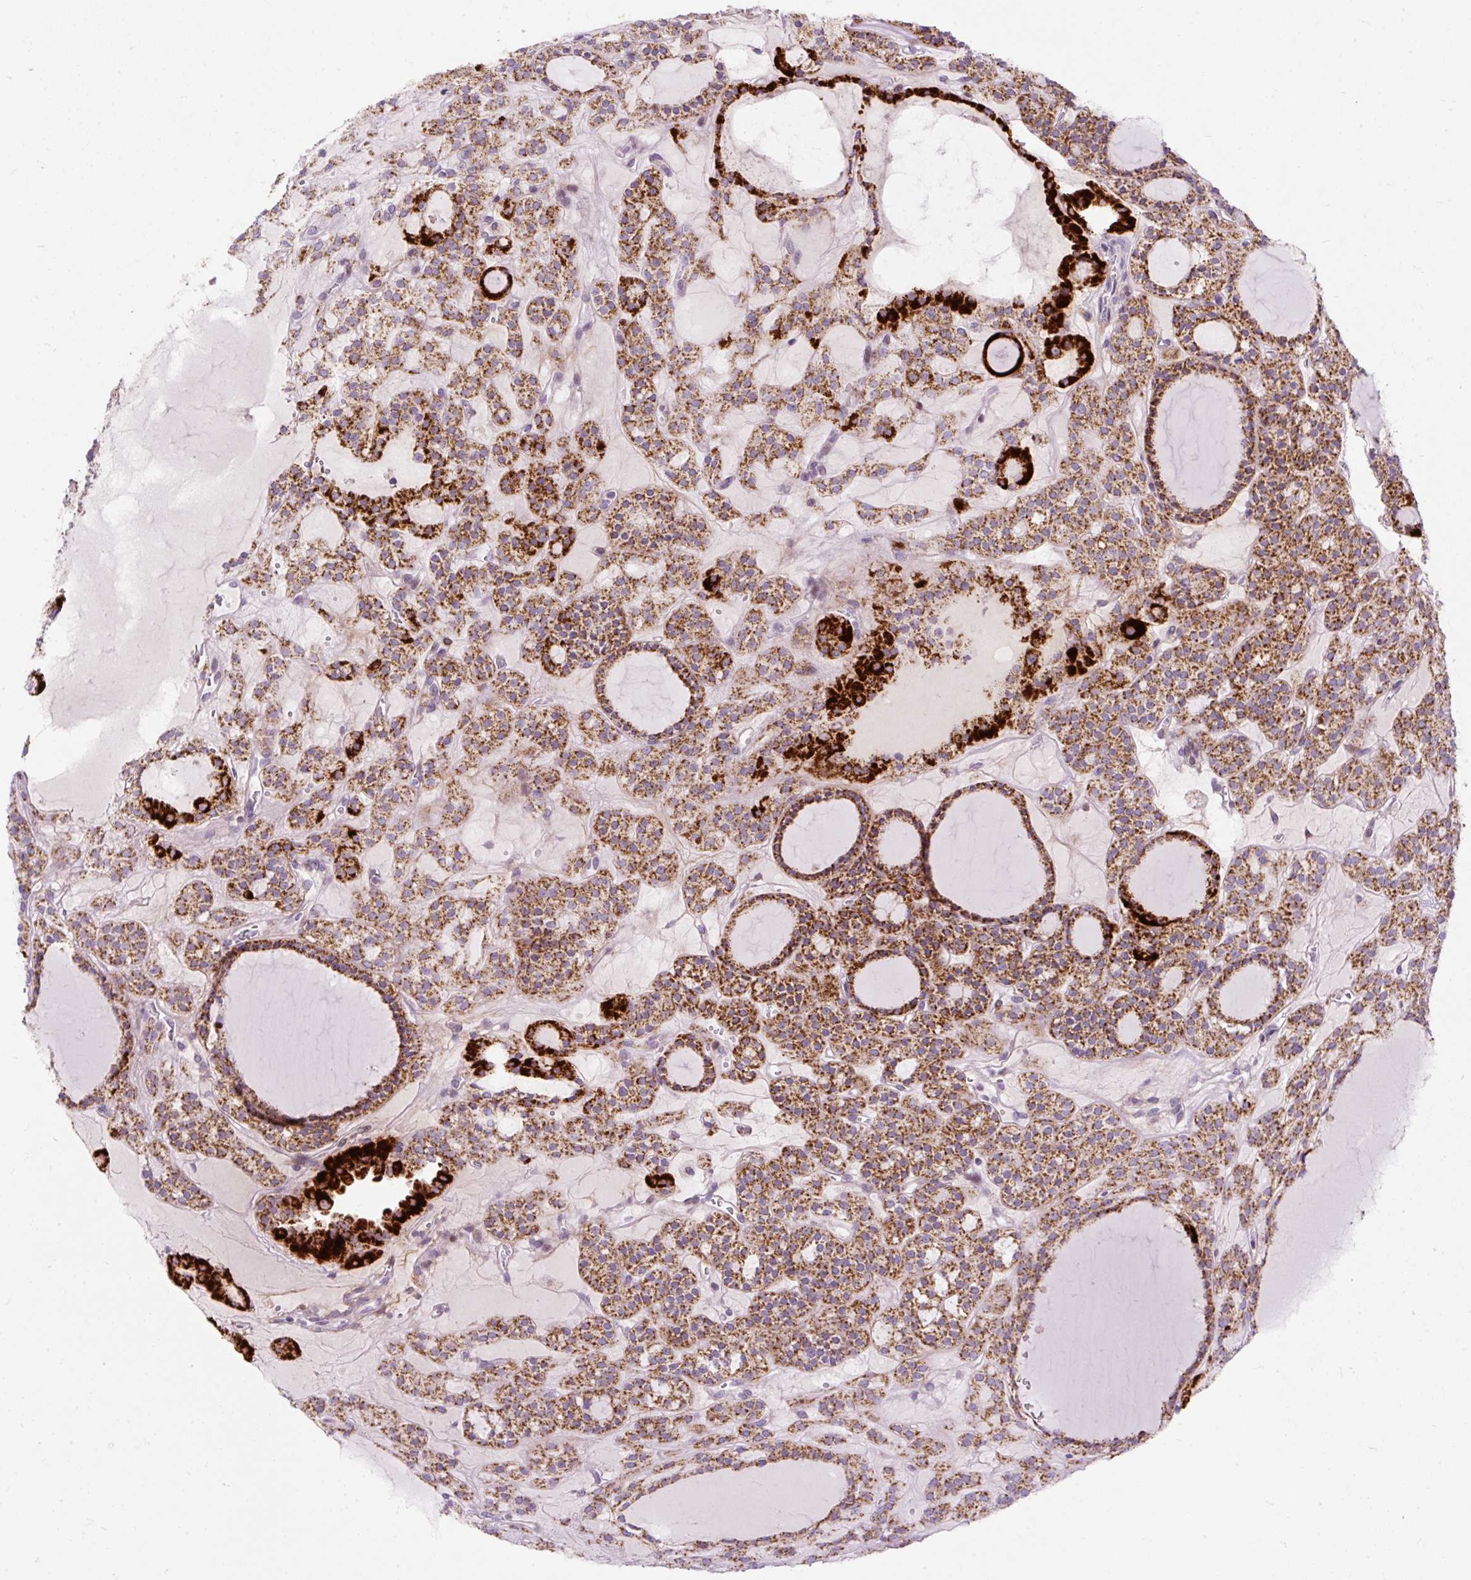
{"staining": {"intensity": "strong", "quantity": ">75%", "location": "cytoplasmic/membranous"}, "tissue": "thyroid cancer", "cell_type": "Tumor cells", "image_type": "cancer", "snomed": [{"axis": "morphology", "description": "Follicular adenoma carcinoma, NOS"}, {"axis": "topography", "description": "Thyroid gland"}], "caption": "DAB (3,3'-diaminobenzidine) immunohistochemical staining of thyroid cancer (follicular adenoma carcinoma) shows strong cytoplasmic/membranous protein positivity in approximately >75% of tumor cells. (Stains: DAB in brown, nuclei in blue, Microscopy: brightfield microscopy at high magnification).", "gene": "FMC1", "patient": {"sex": "female", "age": 63}}